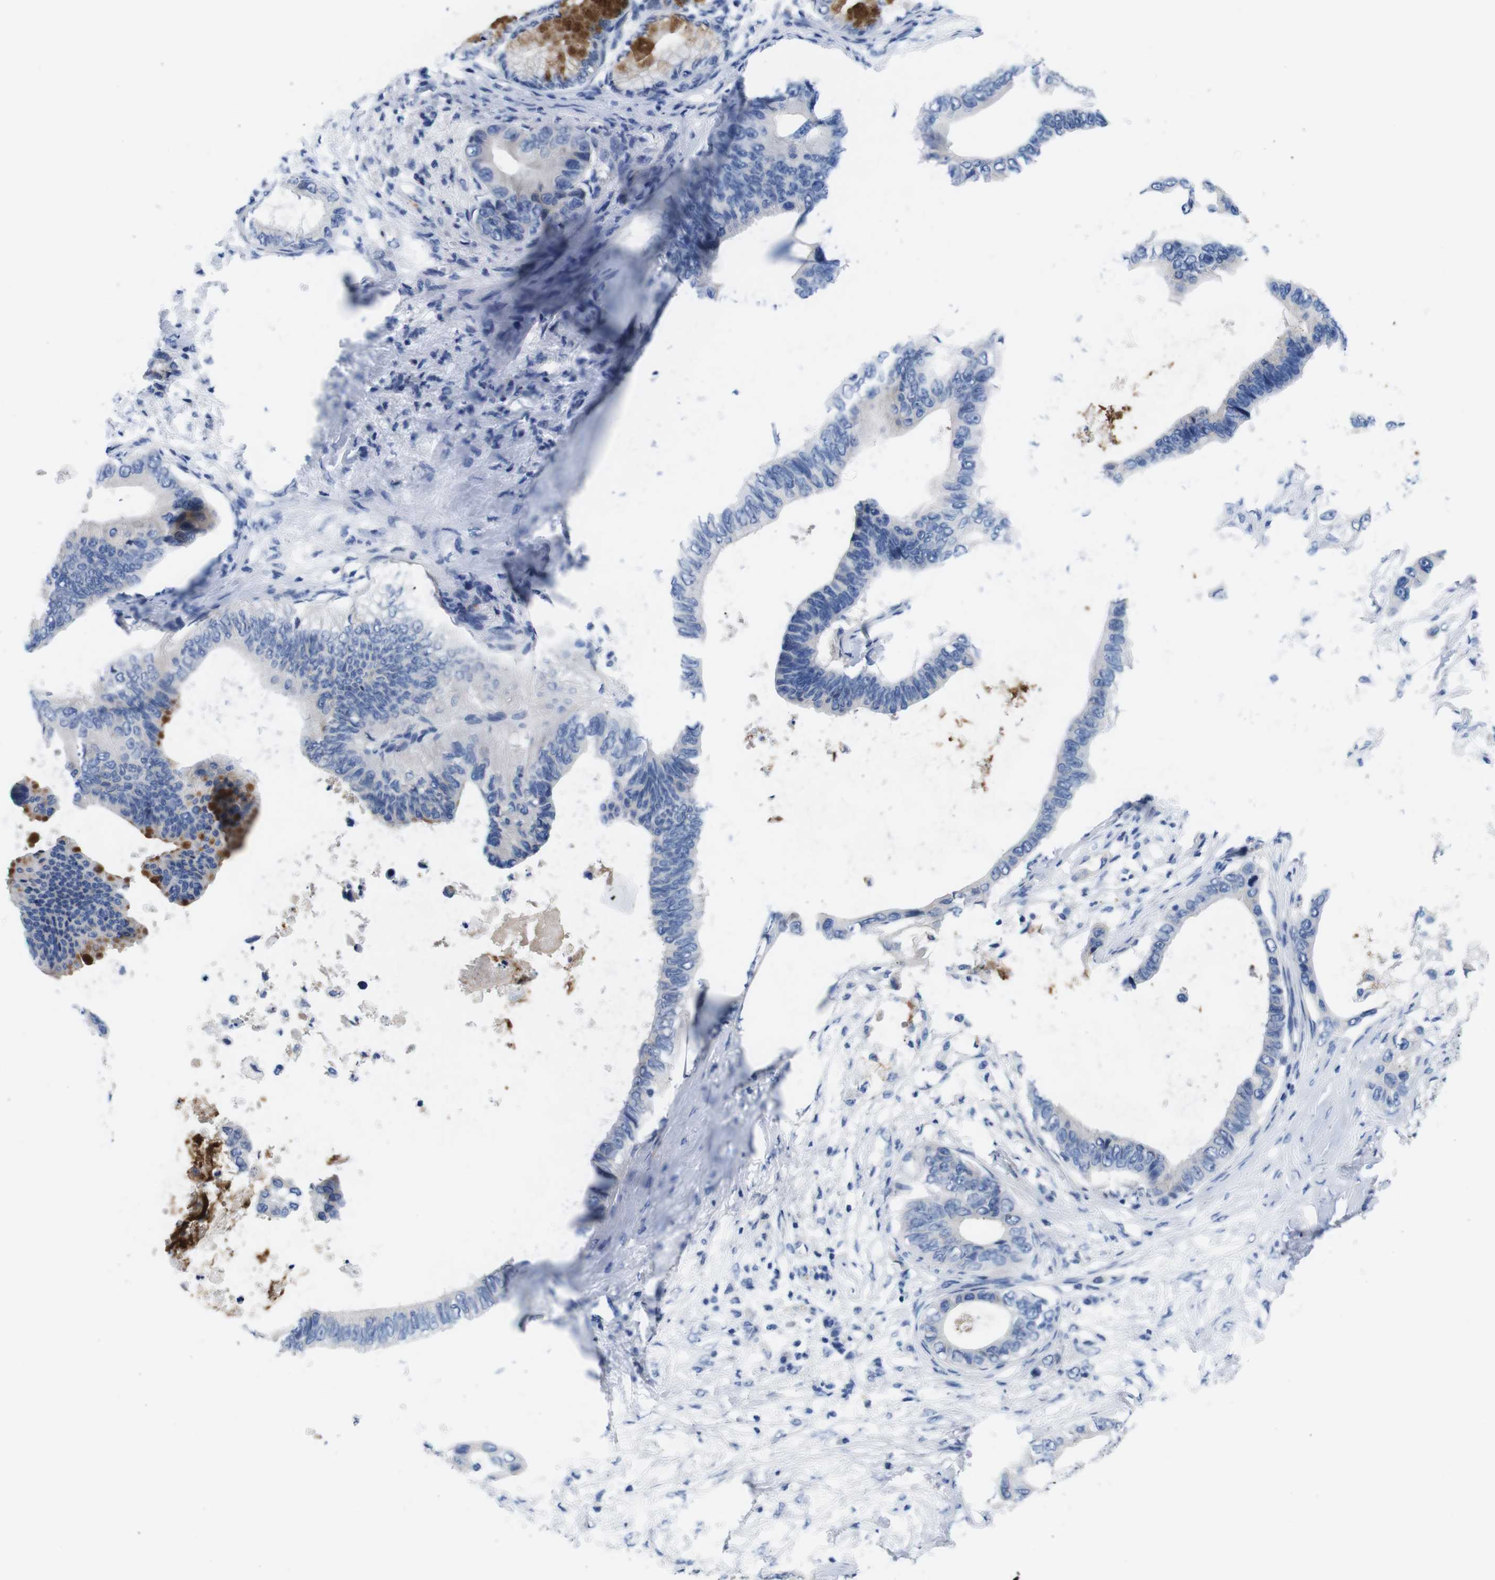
{"staining": {"intensity": "strong", "quantity": "<25%", "location": "cytoplasmic/membranous"}, "tissue": "pancreatic cancer", "cell_type": "Tumor cells", "image_type": "cancer", "snomed": [{"axis": "morphology", "description": "Adenocarcinoma, NOS"}, {"axis": "topography", "description": "Pancreas"}], "caption": "The immunohistochemical stain highlights strong cytoplasmic/membranous expression in tumor cells of pancreatic adenocarcinoma tissue.", "gene": "C1RL", "patient": {"sex": "male", "age": 77}}